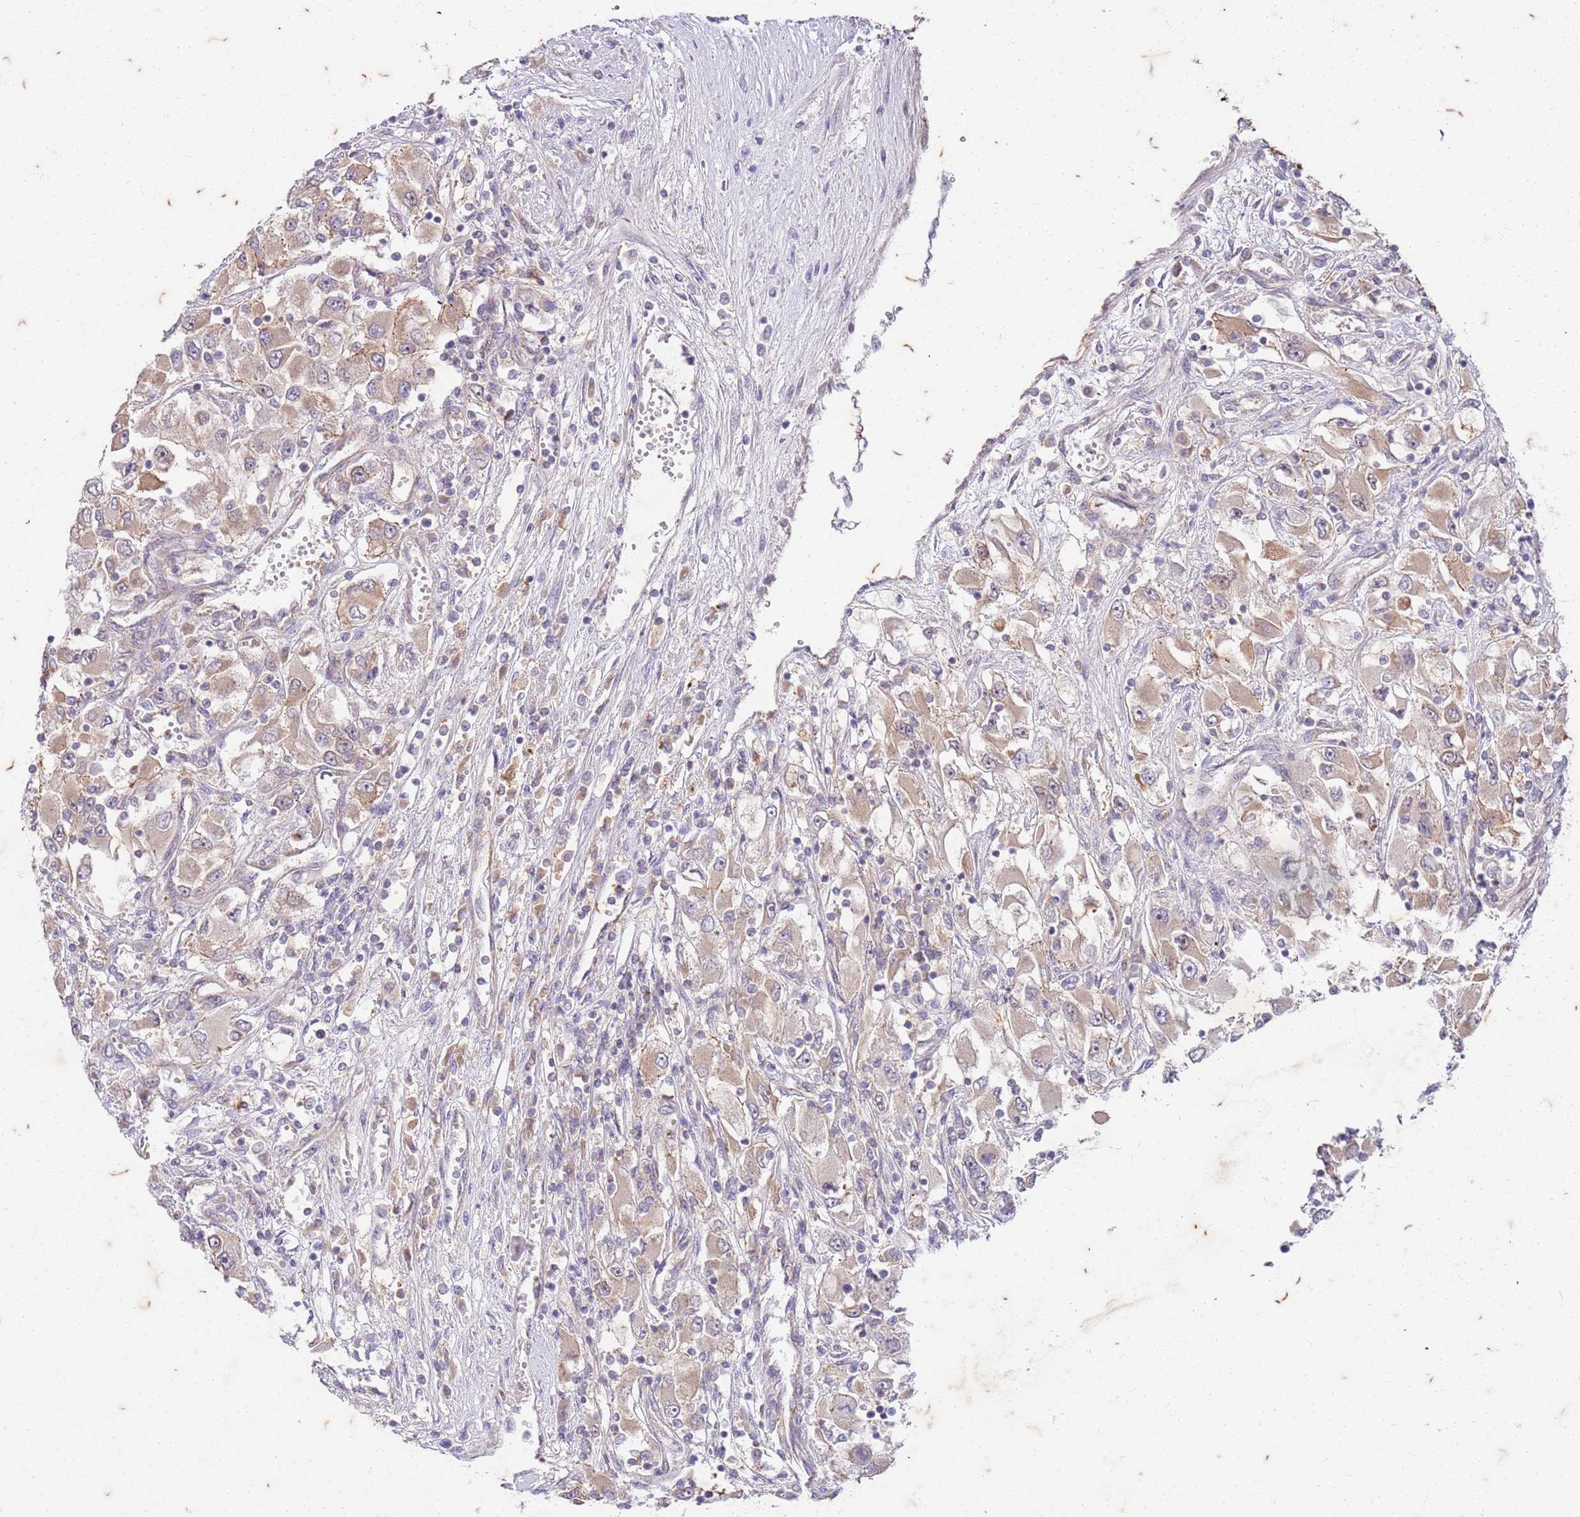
{"staining": {"intensity": "weak", "quantity": ">75%", "location": "cytoplasmic/membranous"}, "tissue": "renal cancer", "cell_type": "Tumor cells", "image_type": "cancer", "snomed": [{"axis": "morphology", "description": "Adenocarcinoma, NOS"}, {"axis": "topography", "description": "Kidney"}], "caption": "Adenocarcinoma (renal) stained with a protein marker exhibits weak staining in tumor cells.", "gene": "RAPGEF3", "patient": {"sex": "female", "age": 52}}